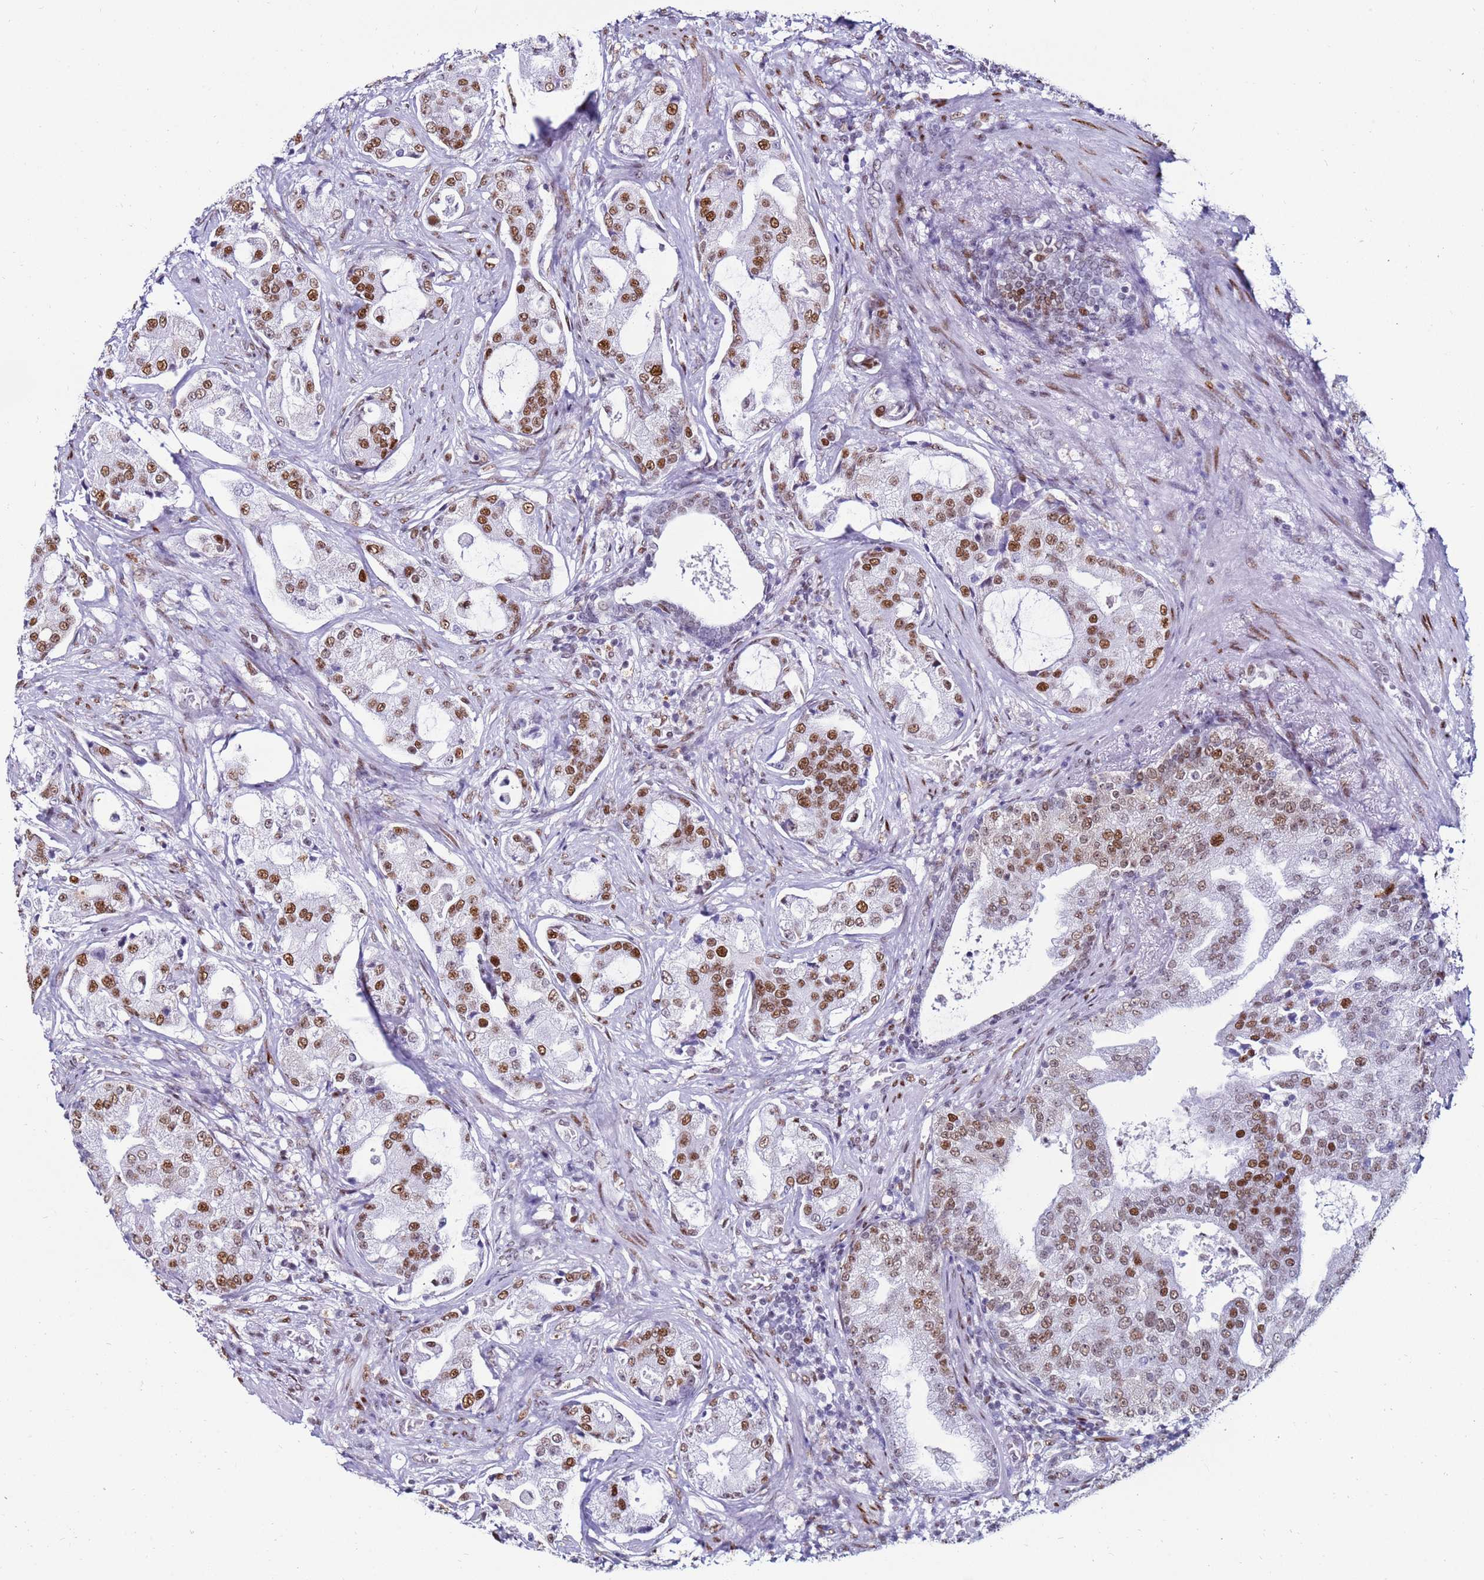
{"staining": {"intensity": "moderate", "quantity": "25%-75%", "location": "nuclear"}, "tissue": "prostate cancer", "cell_type": "Tumor cells", "image_type": "cancer", "snomed": [{"axis": "morphology", "description": "Adenocarcinoma, High grade"}, {"axis": "topography", "description": "Prostate"}], "caption": "IHC (DAB) staining of prostate high-grade adenocarcinoma reveals moderate nuclear protein positivity in approximately 25%-75% of tumor cells. Immunohistochemistry (ihc) stains the protein of interest in brown and the nuclei are stained blue.", "gene": "KPNA4", "patient": {"sex": "male", "age": 68}}